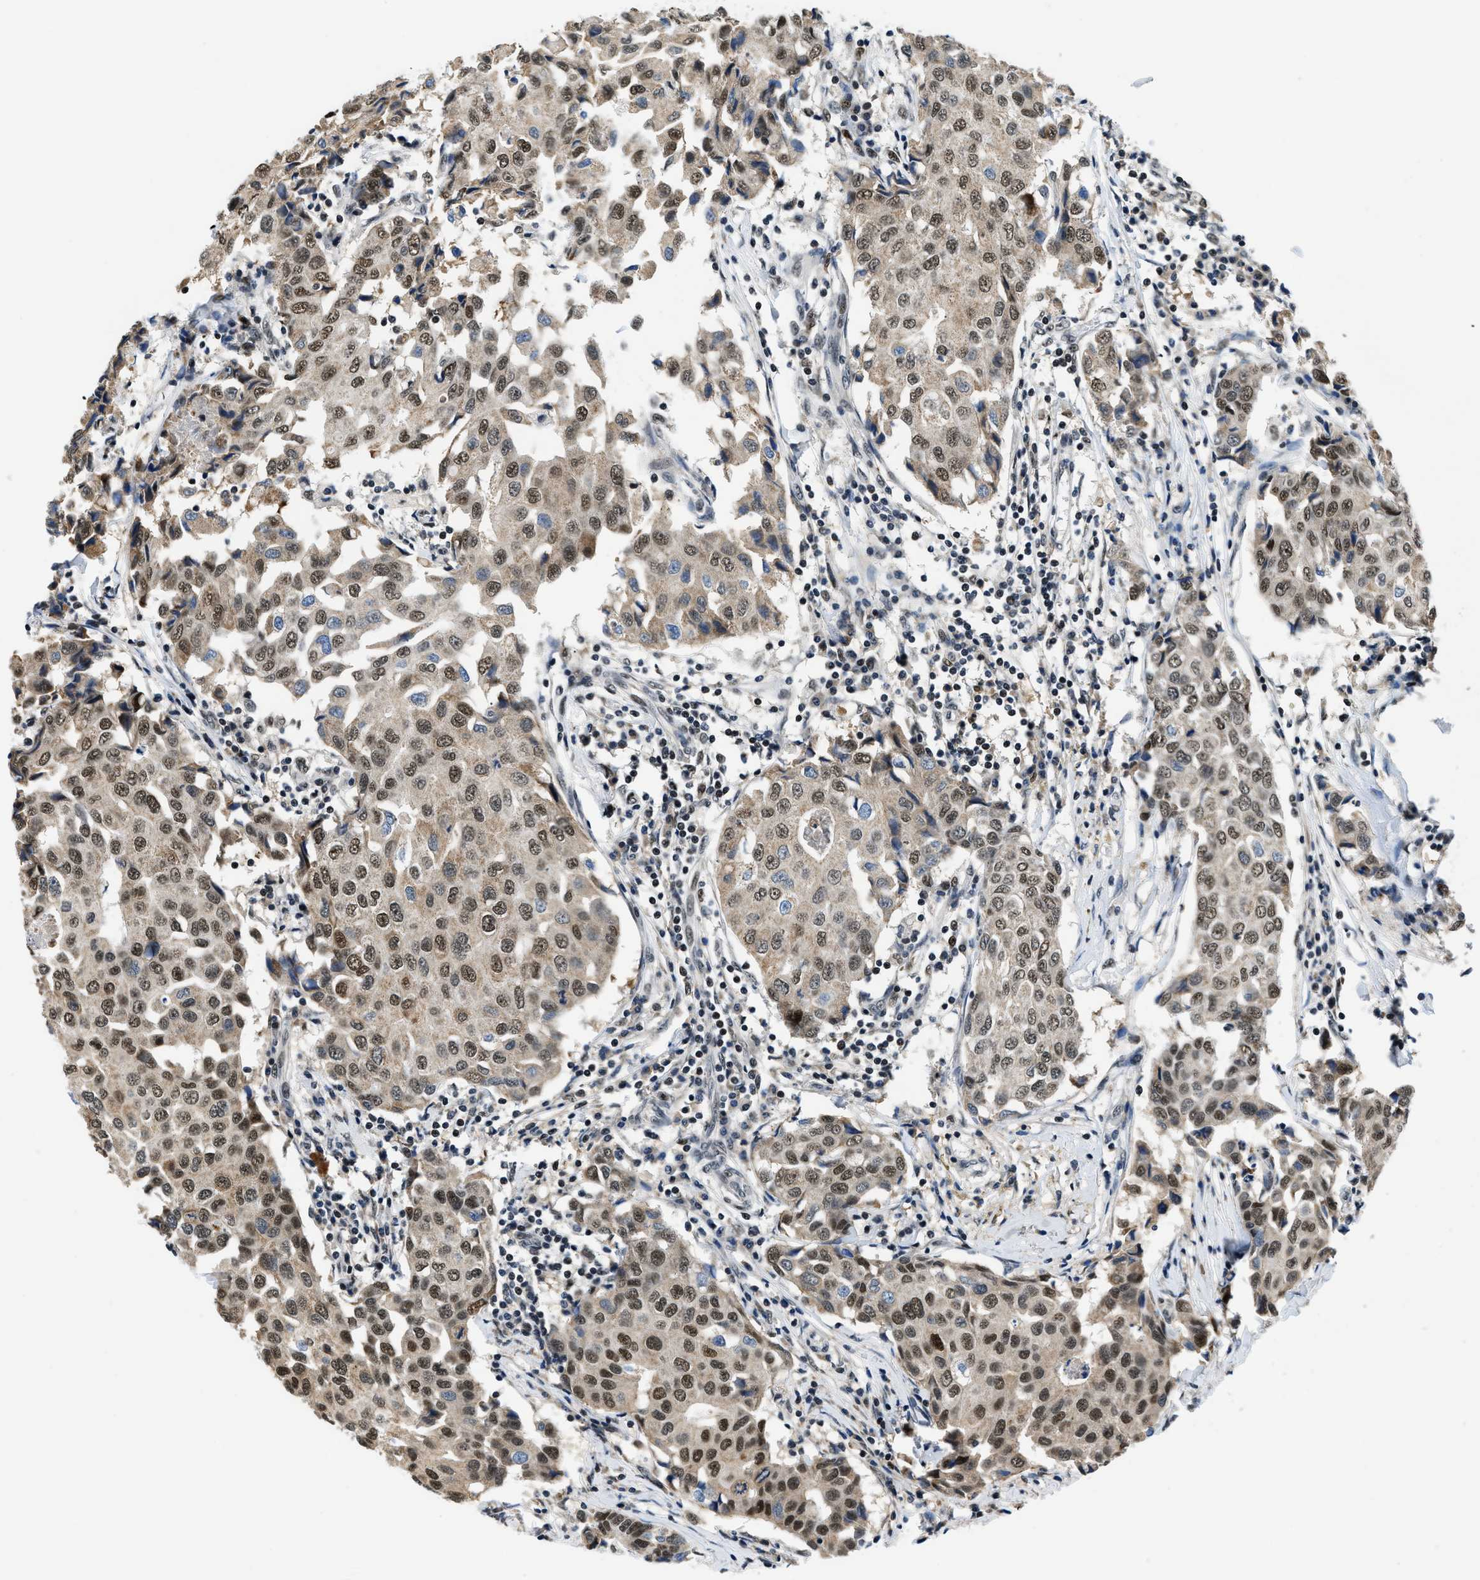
{"staining": {"intensity": "moderate", "quantity": ">75%", "location": "nuclear"}, "tissue": "breast cancer", "cell_type": "Tumor cells", "image_type": "cancer", "snomed": [{"axis": "morphology", "description": "Duct carcinoma"}, {"axis": "topography", "description": "Breast"}], "caption": "Breast invasive ductal carcinoma stained with DAB (3,3'-diaminobenzidine) immunohistochemistry exhibits medium levels of moderate nuclear expression in approximately >75% of tumor cells. (brown staining indicates protein expression, while blue staining denotes nuclei).", "gene": "KDM3B", "patient": {"sex": "female", "age": 80}}